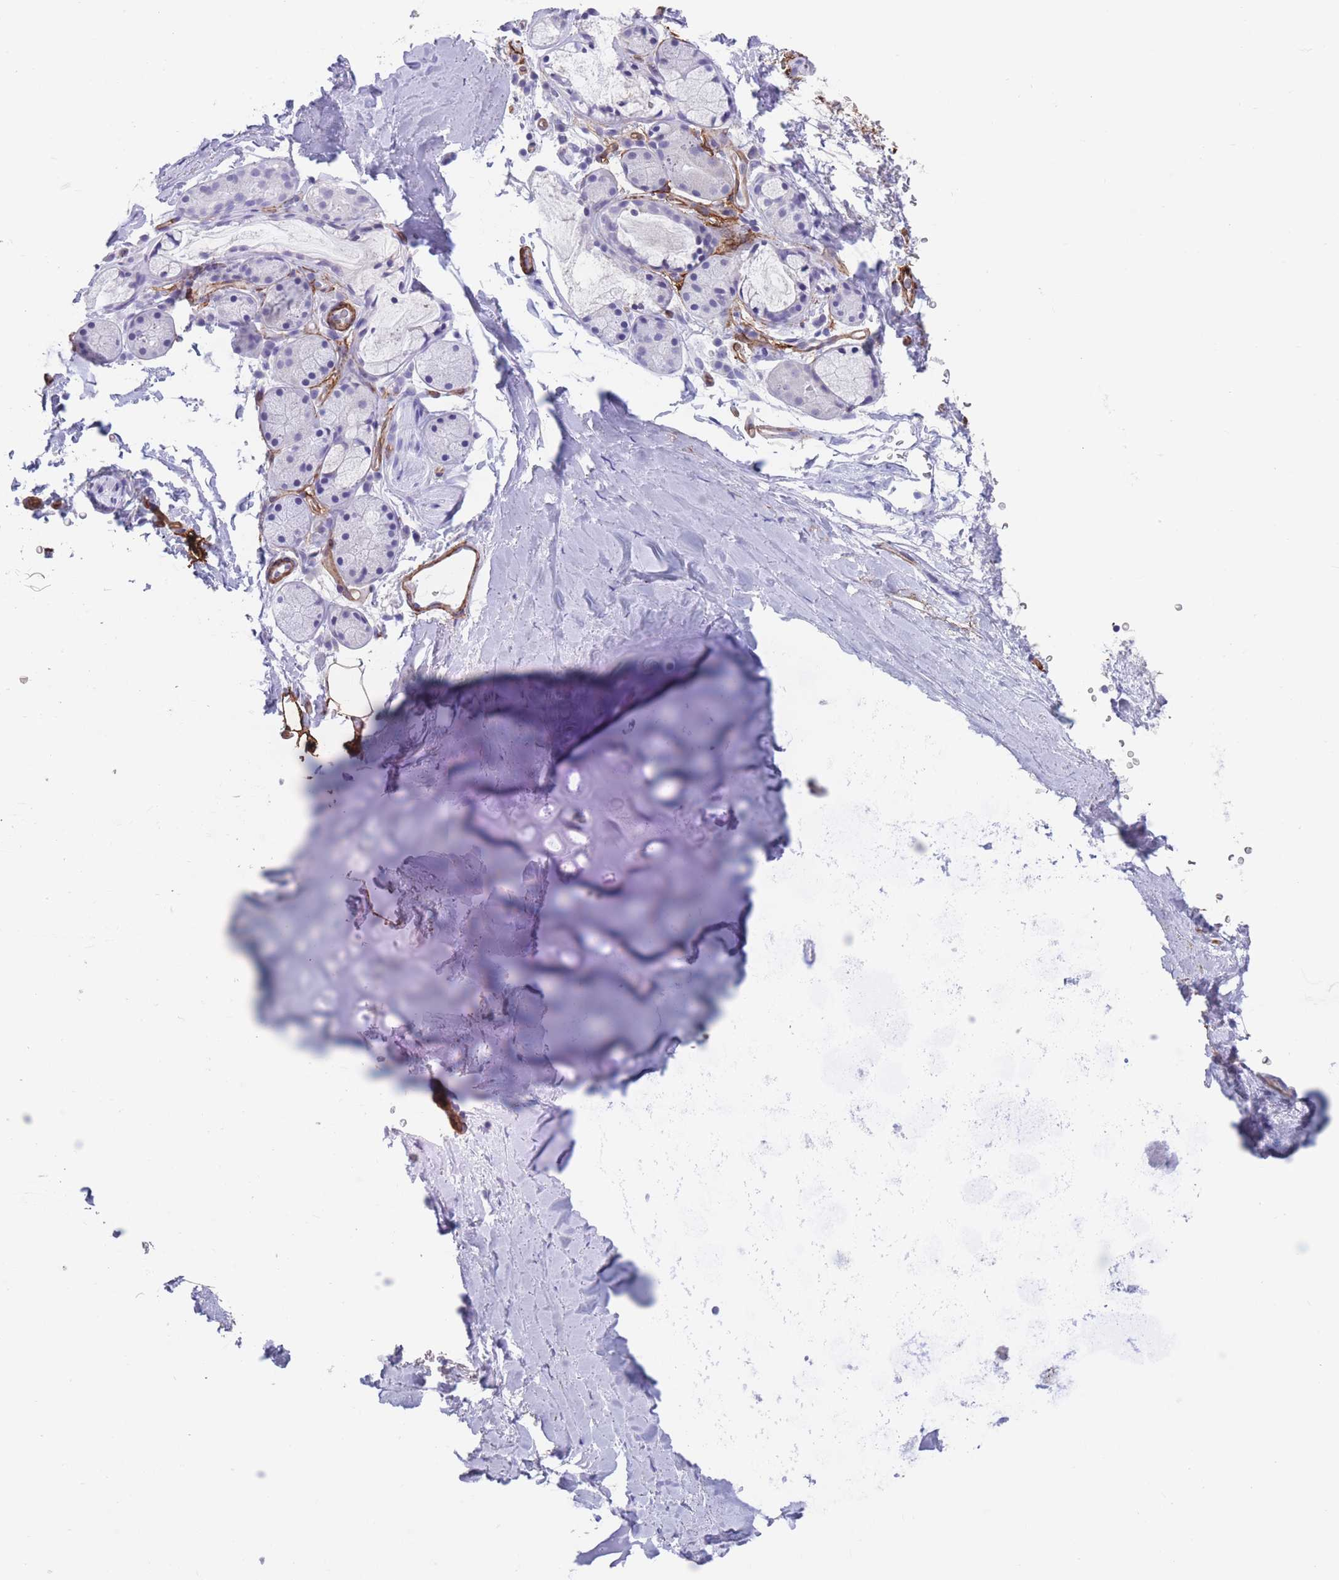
{"staining": {"intensity": "moderate", "quantity": "25%-75%", "location": "cytoplasmic/membranous"}, "tissue": "adipose tissue", "cell_type": "Adipocytes", "image_type": "normal", "snomed": [{"axis": "morphology", "description": "Normal tissue, NOS"}, {"axis": "topography", "description": "Cartilage tissue"}, {"axis": "topography", "description": "Bronchus"}], "caption": "Protein staining of benign adipose tissue reveals moderate cytoplasmic/membranous staining in approximately 25%-75% of adipocytes. (DAB (3,3'-diaminobenzidine) = brown stain, brightfield microscopy at high magnification).", "gene": "DPYD", "patient": {"sex": "female", "age": 72}}